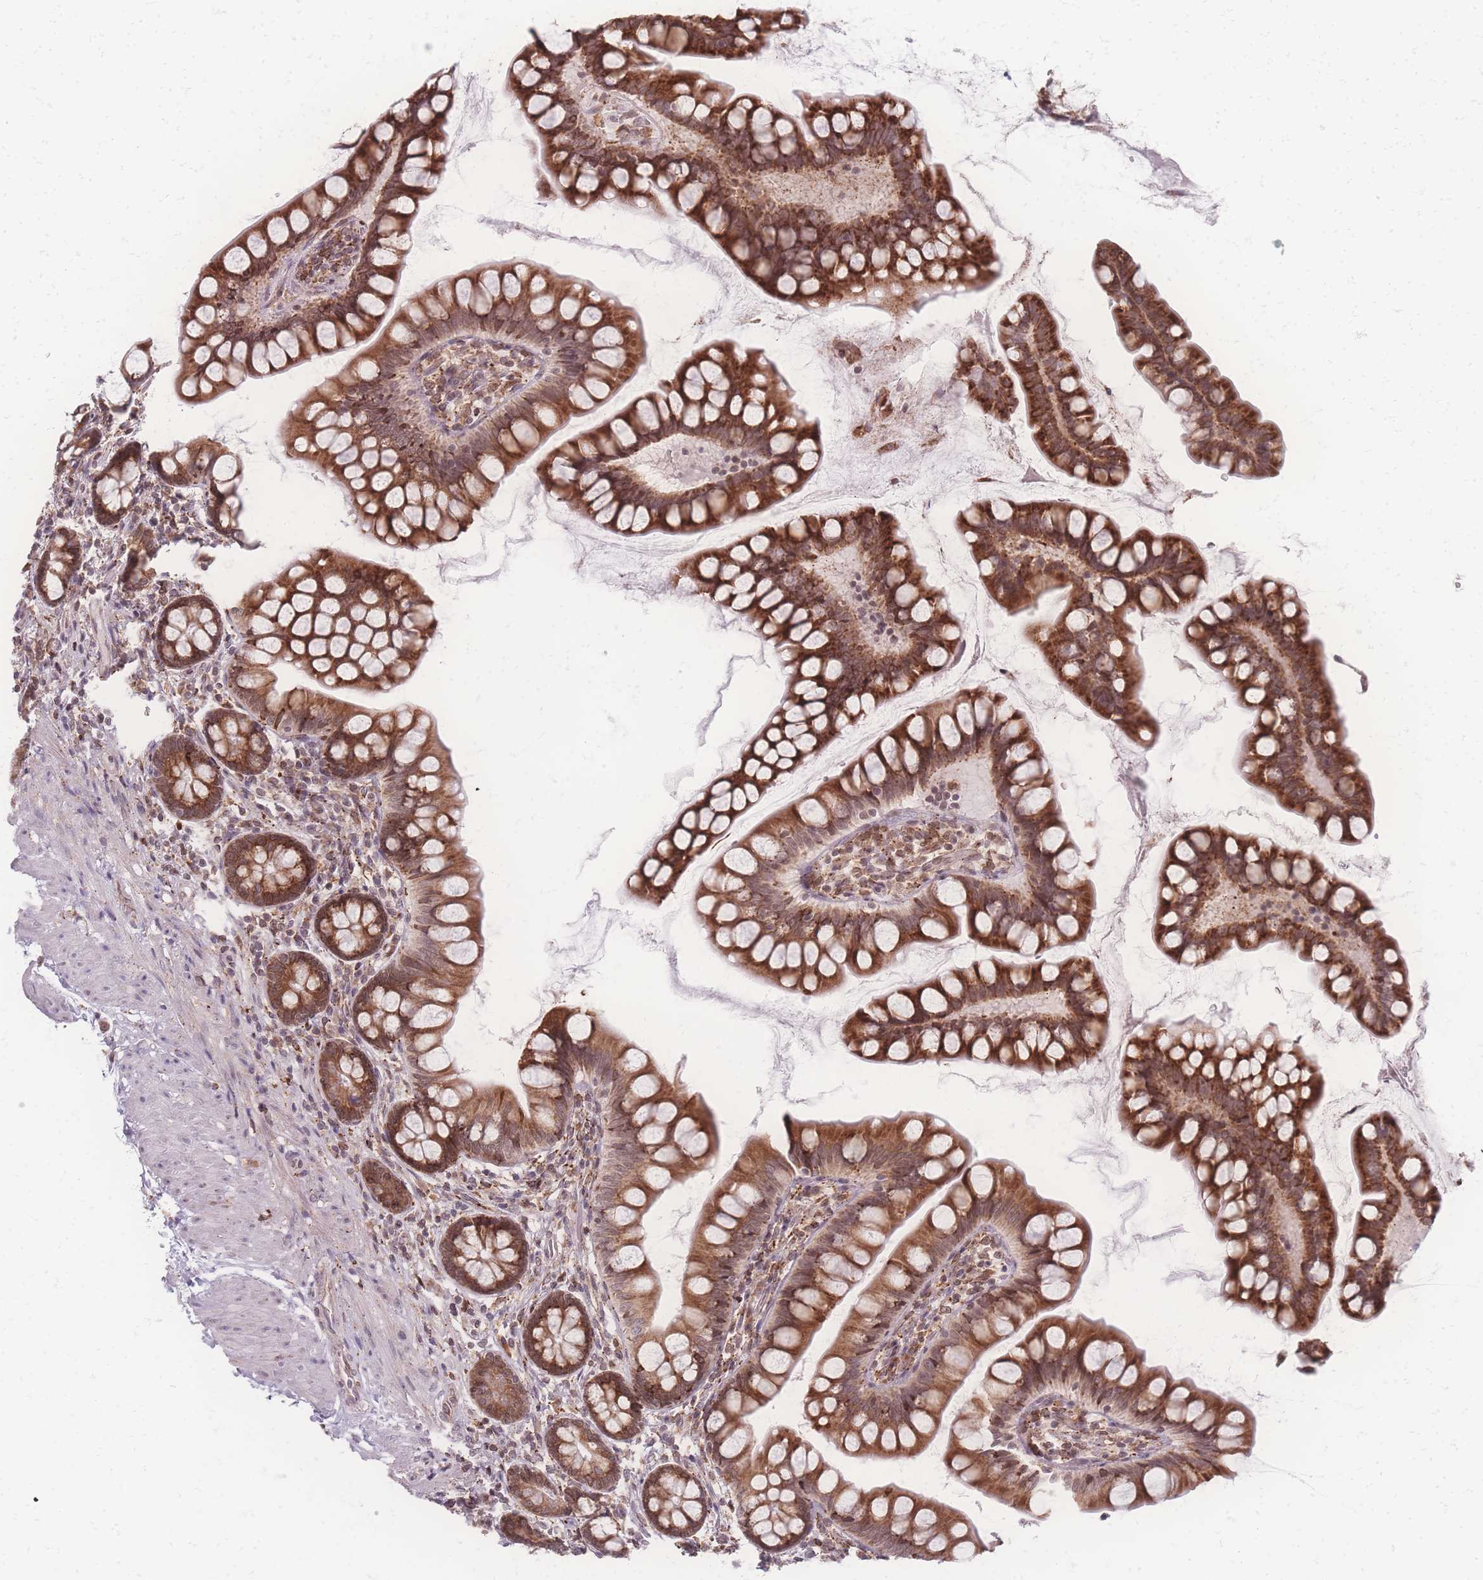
{"staining": {"intensity": "strong", "quantity": ">75%", "location": "cytoplasmic/membranous"}, "tissue": "small intestine", "cell_type": "Glandular cells", "image_type": "normal", "snomed": [{"axis": "morphology", "description": "Normal tissue, NOS"}, {"axis": "topography", "description": "Small intestine"}], "caption": "A high amount of strong cytoplasmic/membranous staining is seen in approximately >75% of glandular cells in normal small intestine. (Brightfield microscopy of DAB IHC at high magnification).", "gene": "ZC3H13", "patient": {"sex": "male", "age": 70}}